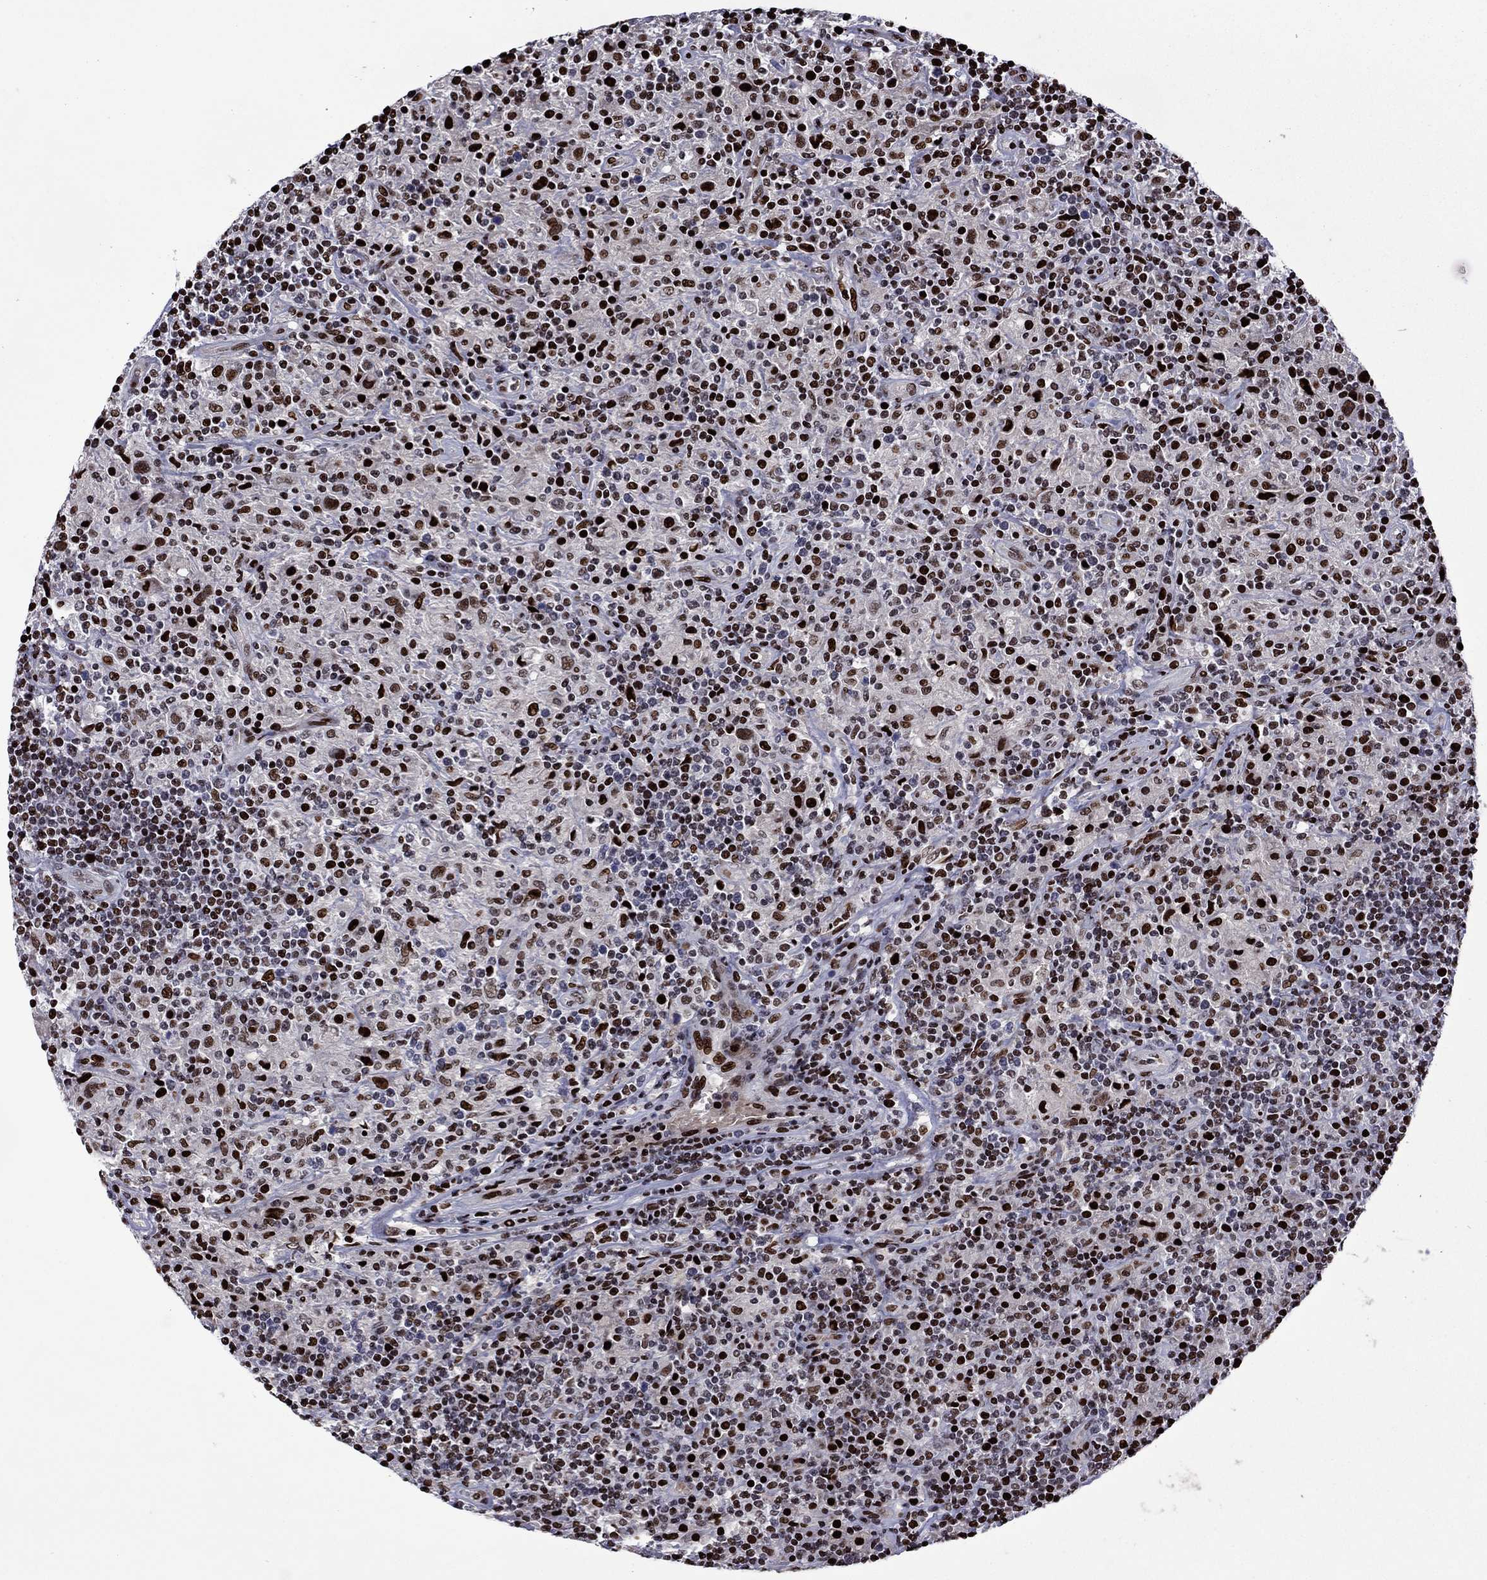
{"staining": {"intensity": "strong", "quantity": "25%-75%", "location": "nuclear"}, "tissue": "lymphoma", "cell_type": "Tumor cells", "image_type": "cancer", "snomed": [{"axis": "morphology", "description": "Hodgkin's disease, NOS"}, {"axis": "topography", "description": "Lymph node"}], "caption": "DAB (3,3'-diaminobenzidine) immunohistochemical staining of Hodgkin's disease demonstrates strong nuclear protein positivity in approximately 25%-75% of tumor cells. (IHC, brightfield microscopy, high magnification).", "gene": "LIMK1", "patient": {"sex": "male", "age": 70}}